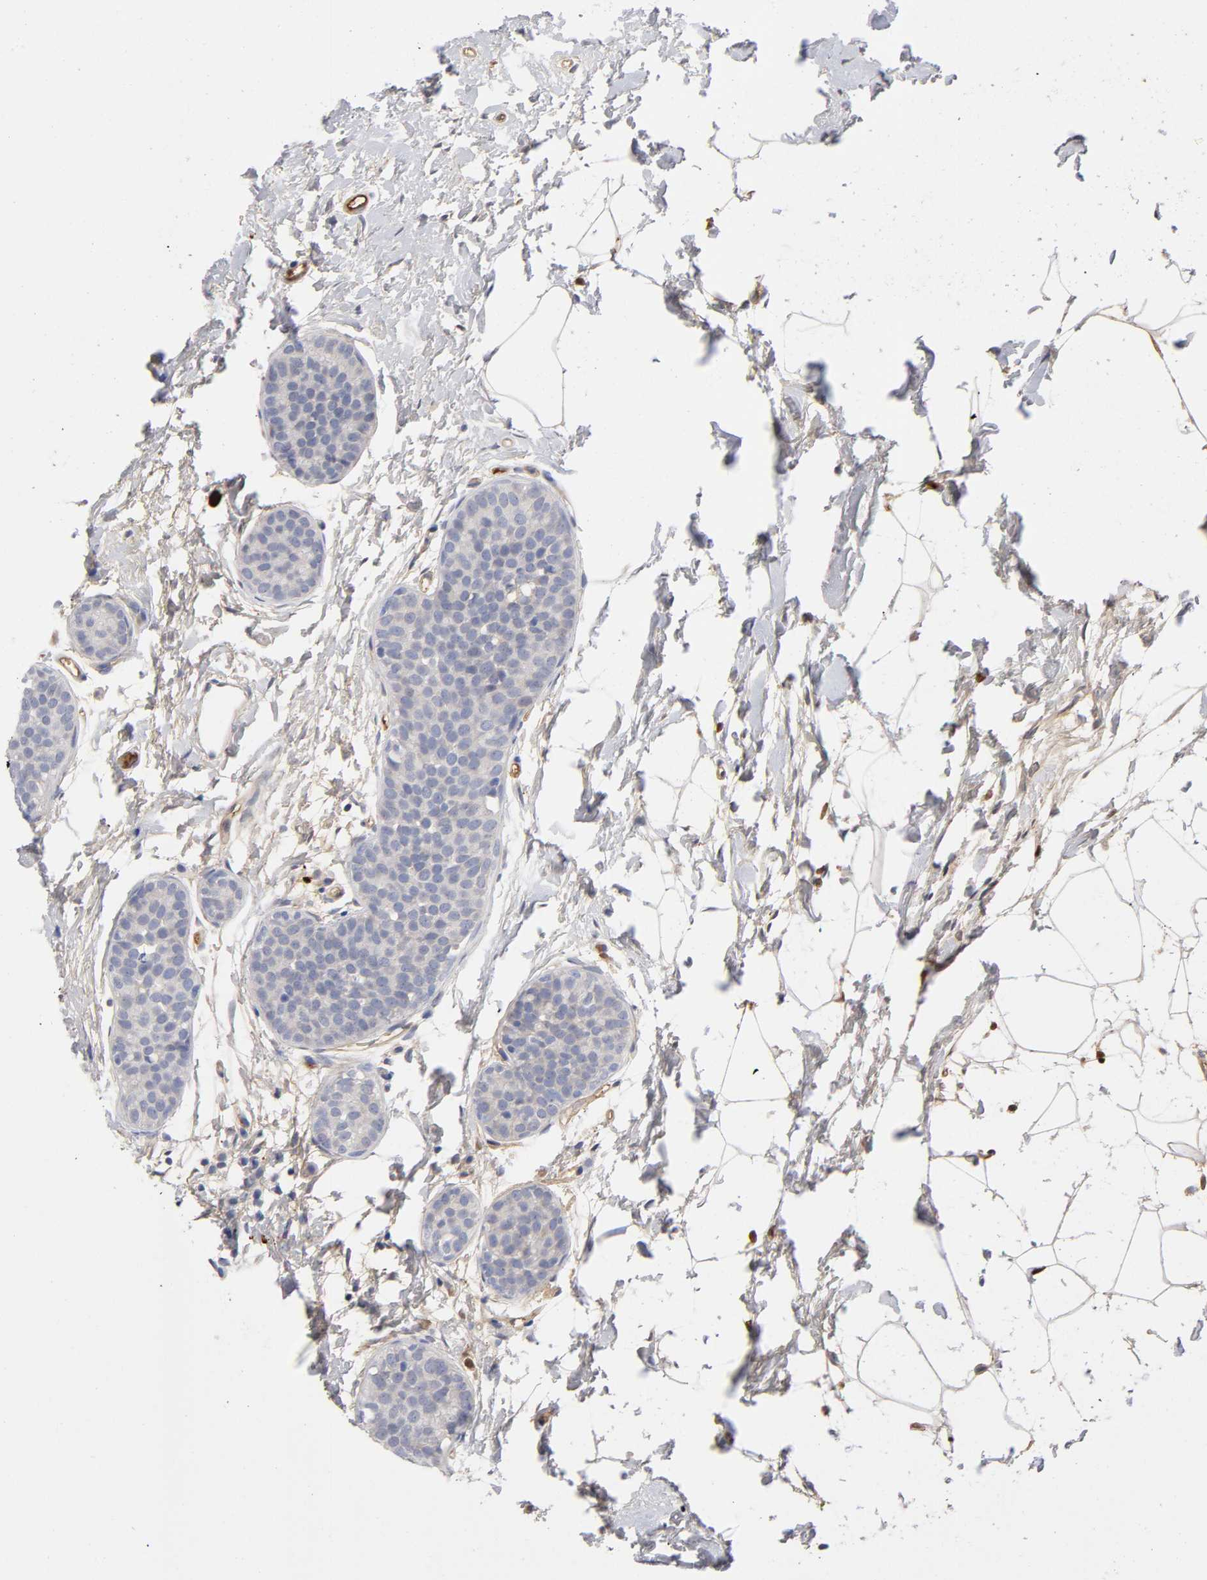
{"staining": {"intensity": "weak", "quantity": "25%-75%", "location": "cytoplasmic/membranous"}, "tissue": "breast cancer", "cell_type": "Tumor cells", "image_type": "cancer", "snomed": [{"axis": "morphology", "description": "Lobular carcinoma, in situ"}, {"axis": "morphology", "description": "Lobular carcinoma"}, {"axis": "topography", "description": "Breast"}], "caption": "This image demonstrates immunohistochemistry staining of lobular carcinoma in situ (breast), with low weak cytoplasmic/membranous positivity in approximately 25%-75% of tumor cells.", "gene": "NOVA1", "patient": {"sex": "female", "age": 41}}